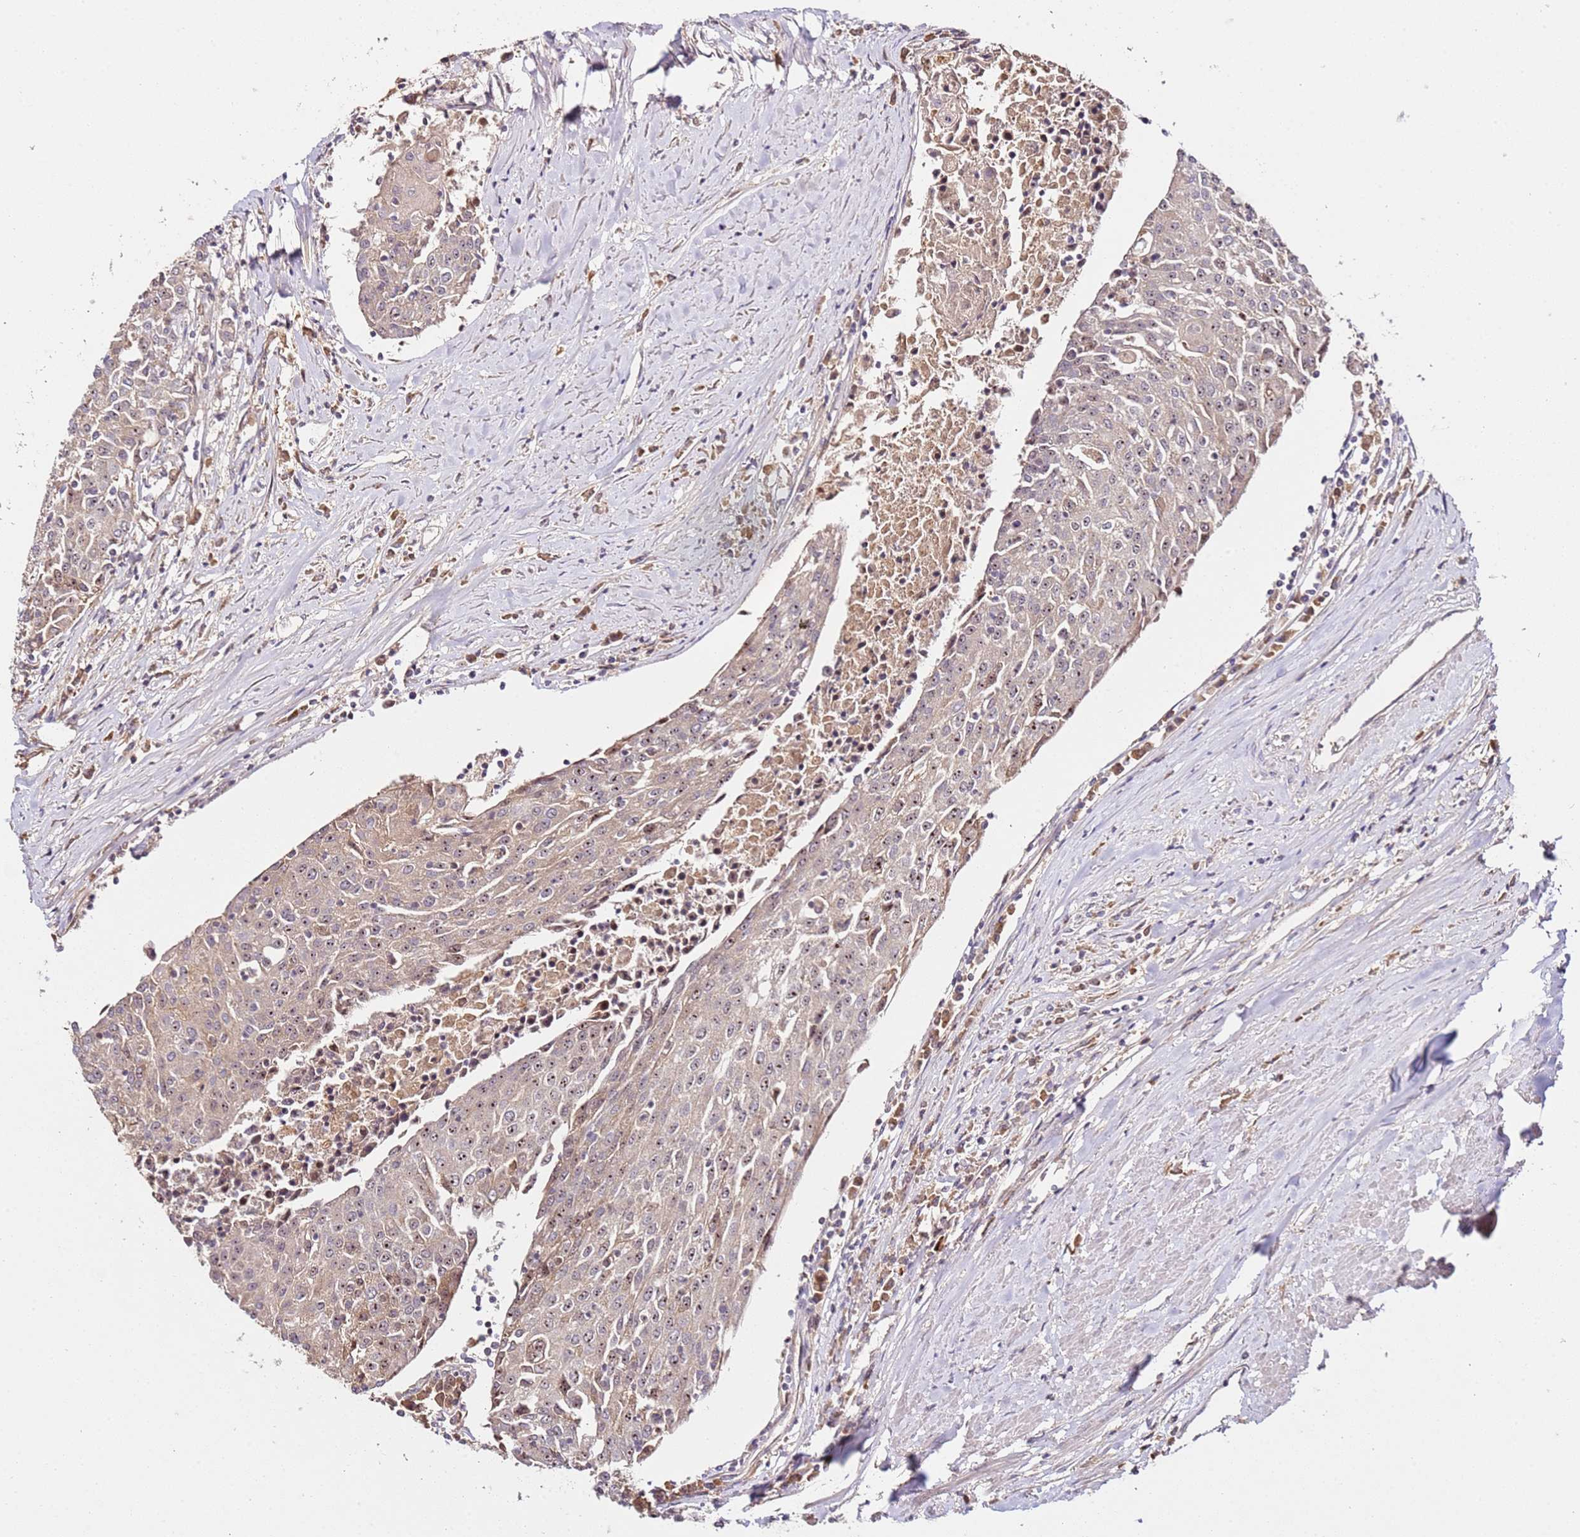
{"staining": {"intensity": "moderate", "quantity": ">75%", "location": "cytoplasmic/membranous,nuclear"}, "tissue": "urothelial cancer", "cell_type": "Tumor cells", "image_type": "cancer", "snomed": [{"axis": "morphology", "description": "Urothelial carcinoma, High grade"}, {"axis": "topography", "description": "Urinary bladder"}], "caption": "Urothelial carcinoma (high-grade) stained for a protein (brown) exhibits moderate cytoplasmic/membranous and nuclear positive positivity in about >75% of tumor cells.", "gene": "DDX27", "patient": {"sex": "female", "age": 85}}